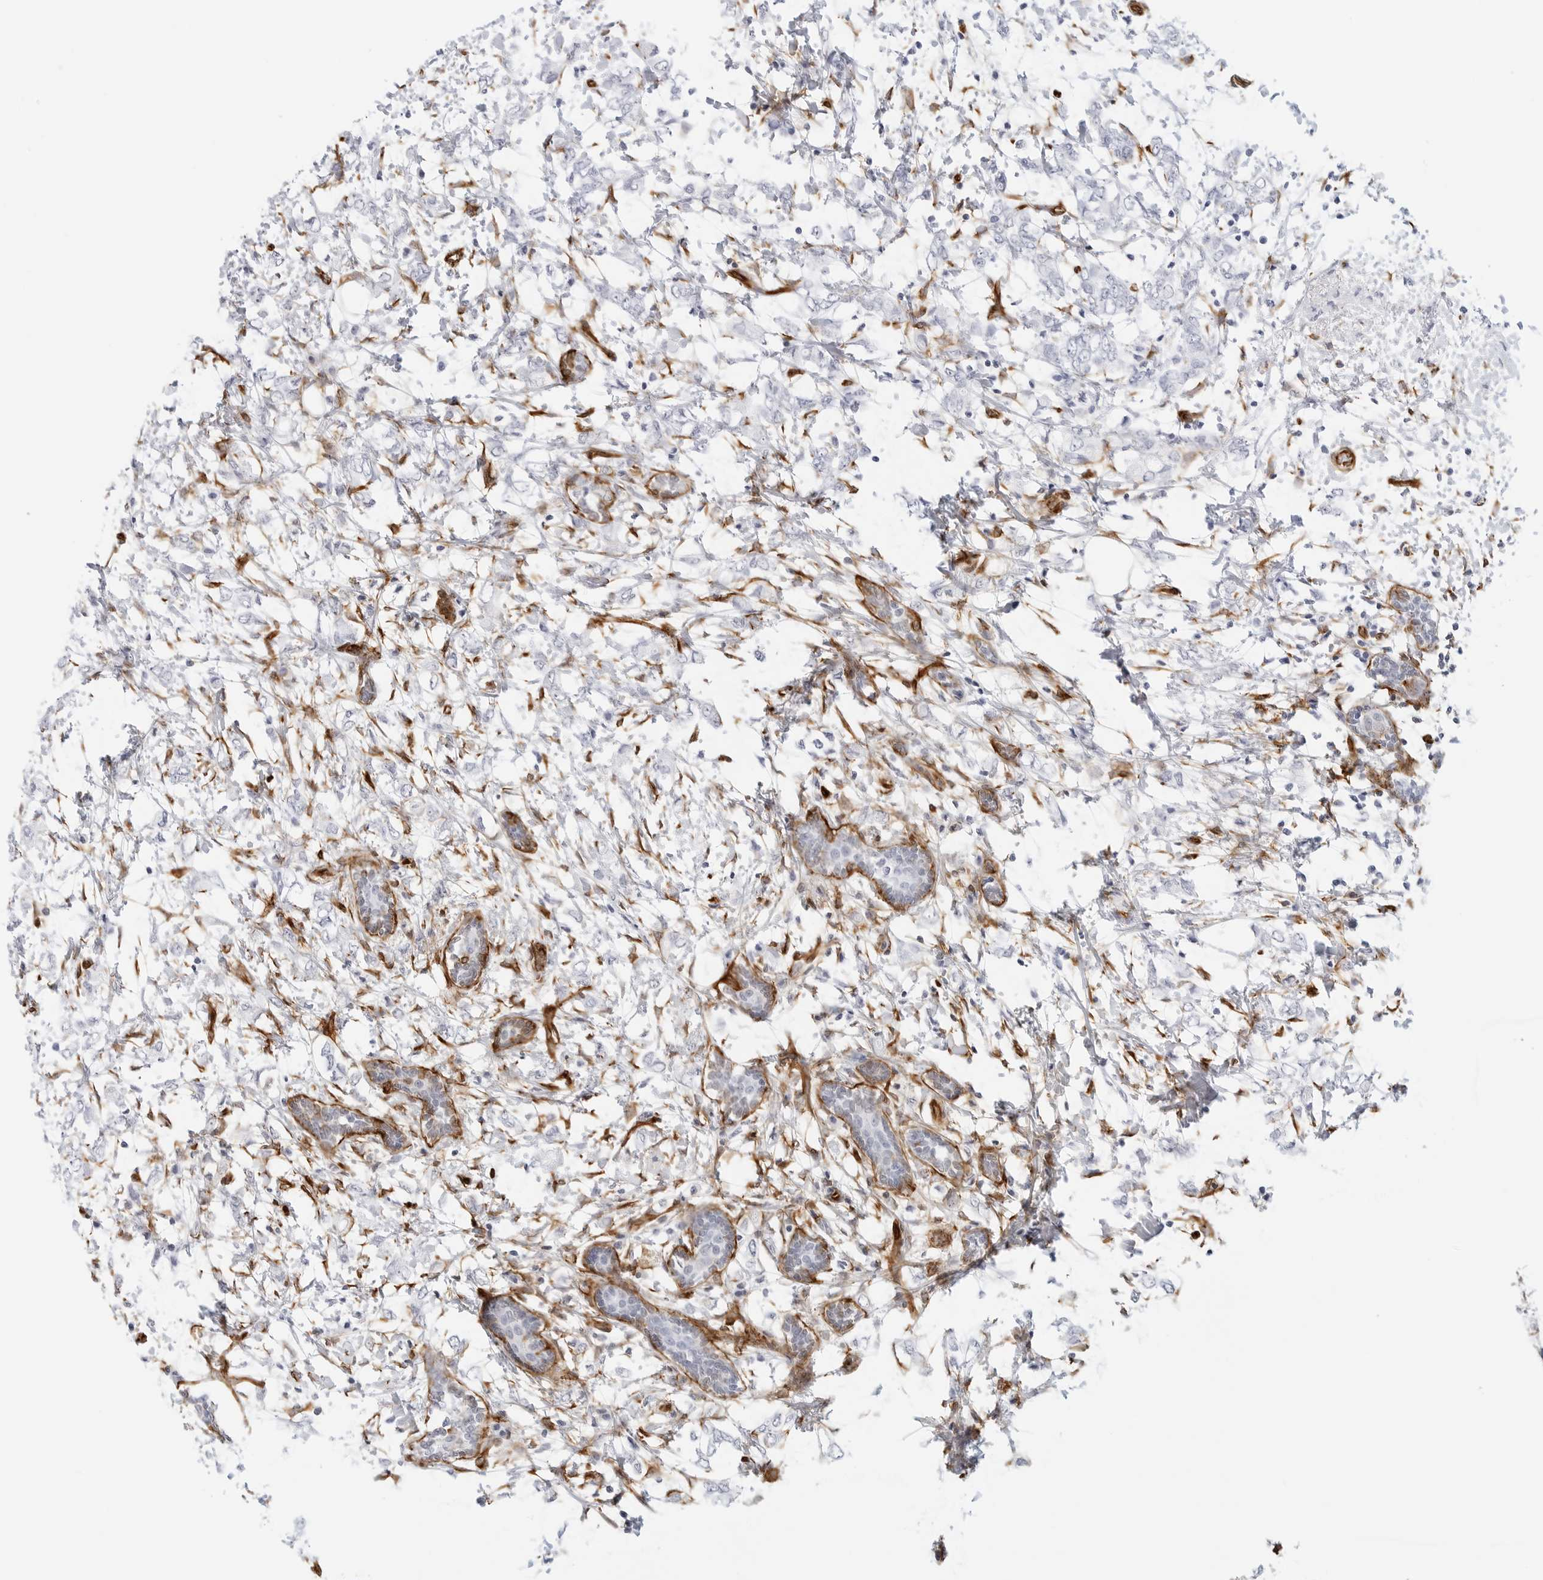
{"staining": {"intensity": "negative", "quantity": "none", "location": "none"}, "tissue": "breast cancer", "cell_type": "Tumor cells", "image_type": "cancer", "snomed": [{"axis": "morphology", "description": "Normal tissue, NOS"}, {"axis": "morphology", "description": "Lobular carcinoma"}, {"axis": "topography", "description": "Breast"}], "caption": "An immunohistochemistry (IHC) photomicrograph of breast cancer (lobular carcinoma) is shown. There is no staining in tumor cells of breast cancer (lobular carcinoma).", "gene": "NES", "patient": {"sex": "female", "age": 47}}